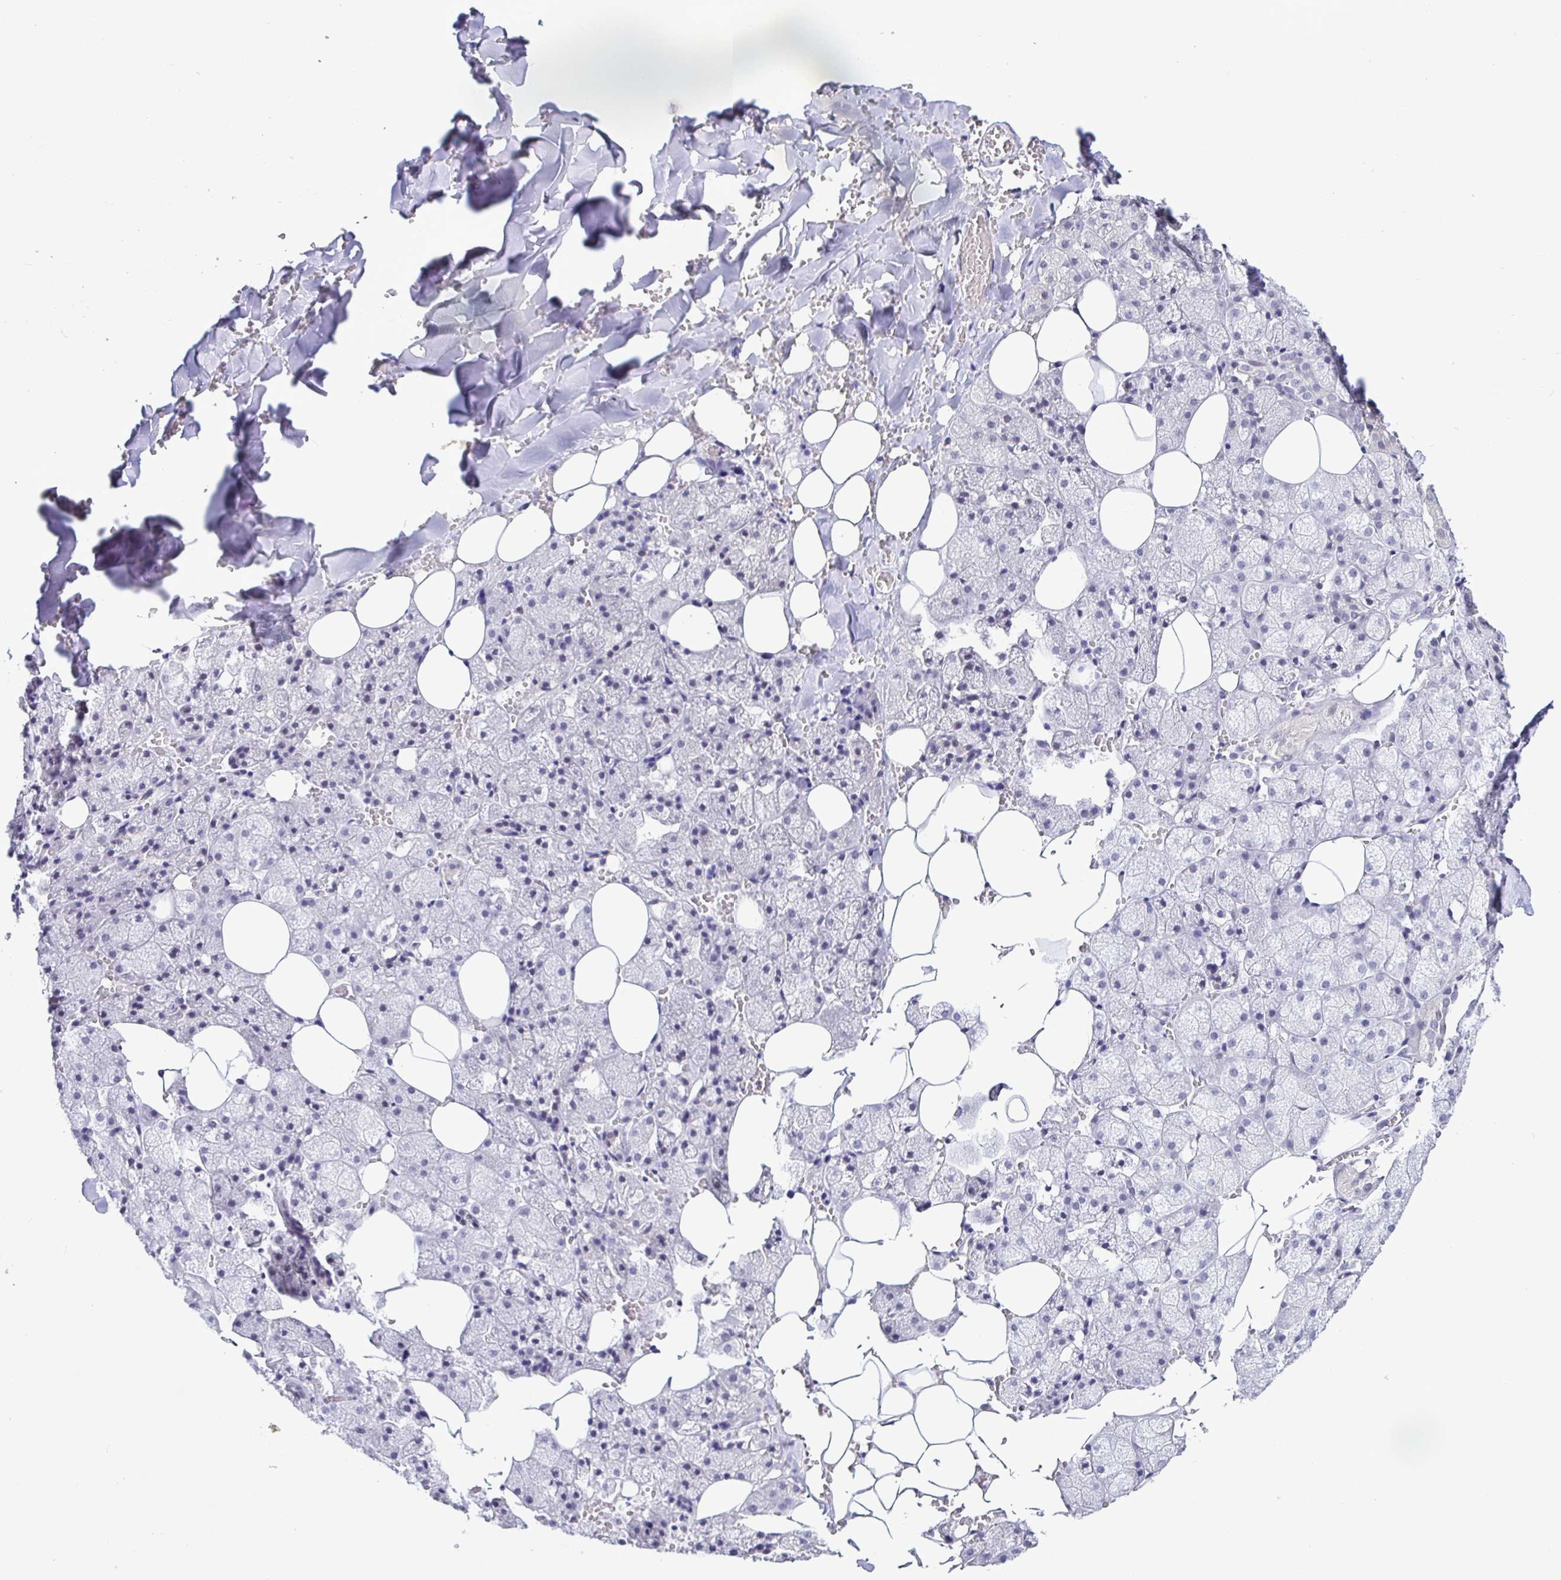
{"staining": {"intensity": "negative", "quantity": "none", "location": "none"}, "tissue": "salivary gland", "cell_type": "Glandular cells", "image_type": "normal", "snomed": [{"axis": "morphology", "description": "Normal tissue, NOS"}, {"axis": "topography", "description": "Salivary gland"}, {"axis": "topography", "description": "Peripheral nerve tissue"}], "caption": "High magnification brightfield microscopy of benign salivary gland stained with DAB (brown) and counterstained with hematoxylin (blue): glandular cells show no significant positivity. (DAB immunohistochemistry, high magnification).", "gene": "NUP188", "patient": {"sex": "male", "age": 38}}